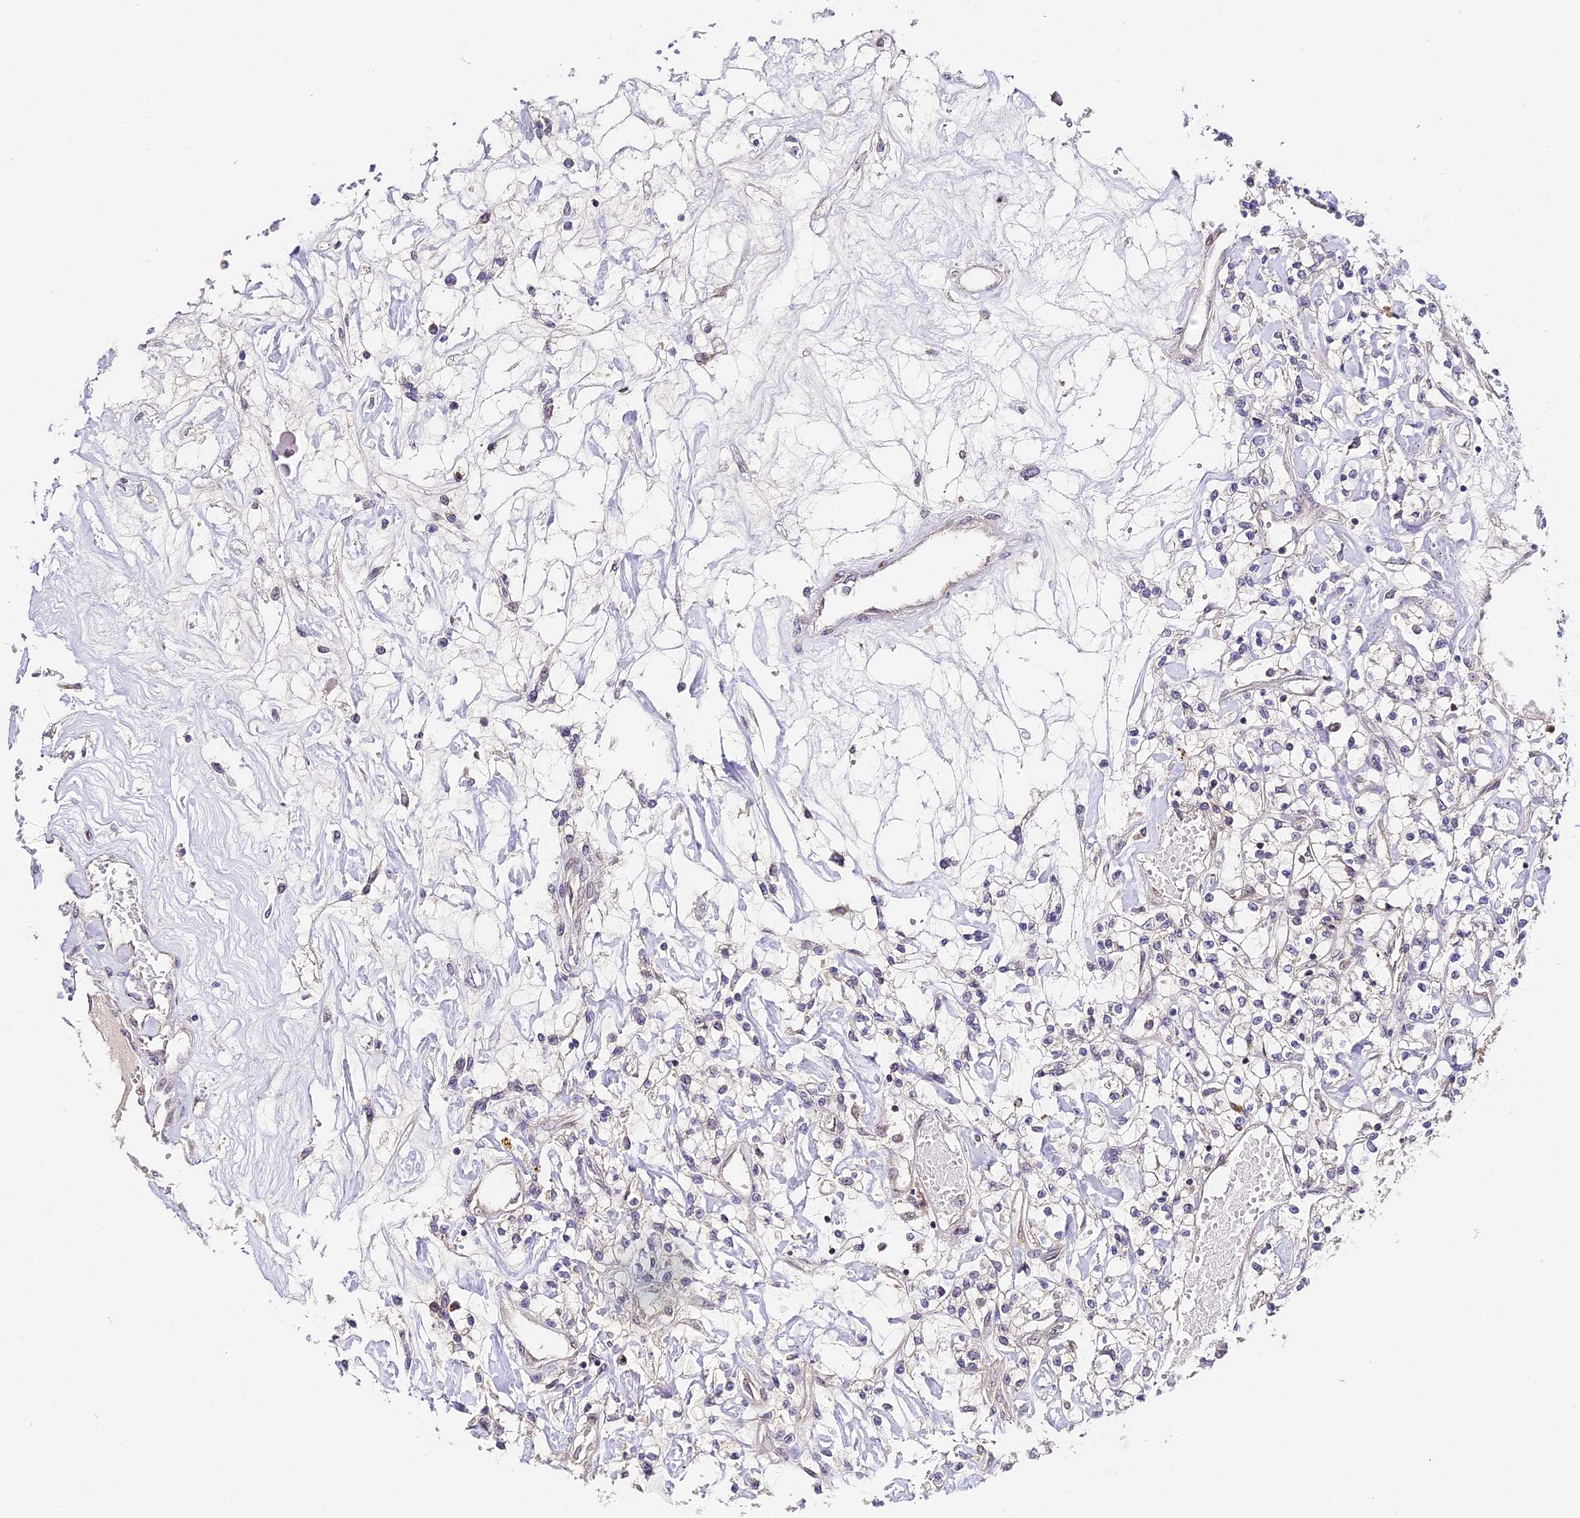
{"staining": {"intensity": "weak", "quantity": "25%-75%", "location": "nuclear"}, "tissue": "renal cancer", "cell_type": "Tumor cells", "image_type": "cancer", "snomed": [{"axis": "morphology", "description": "Adenocarcinoma, NOS"}, {"axis": "topography", "description": "Kidney"}], "caption": "Immunohistochemical staining of renal adenocarcinoma exhibits low levels of weak nuclear protein positivity in approximately 25%-75% of tumor cells.", "gene": "IMPACT", "patient": {"sex": "female", "age": 59}}